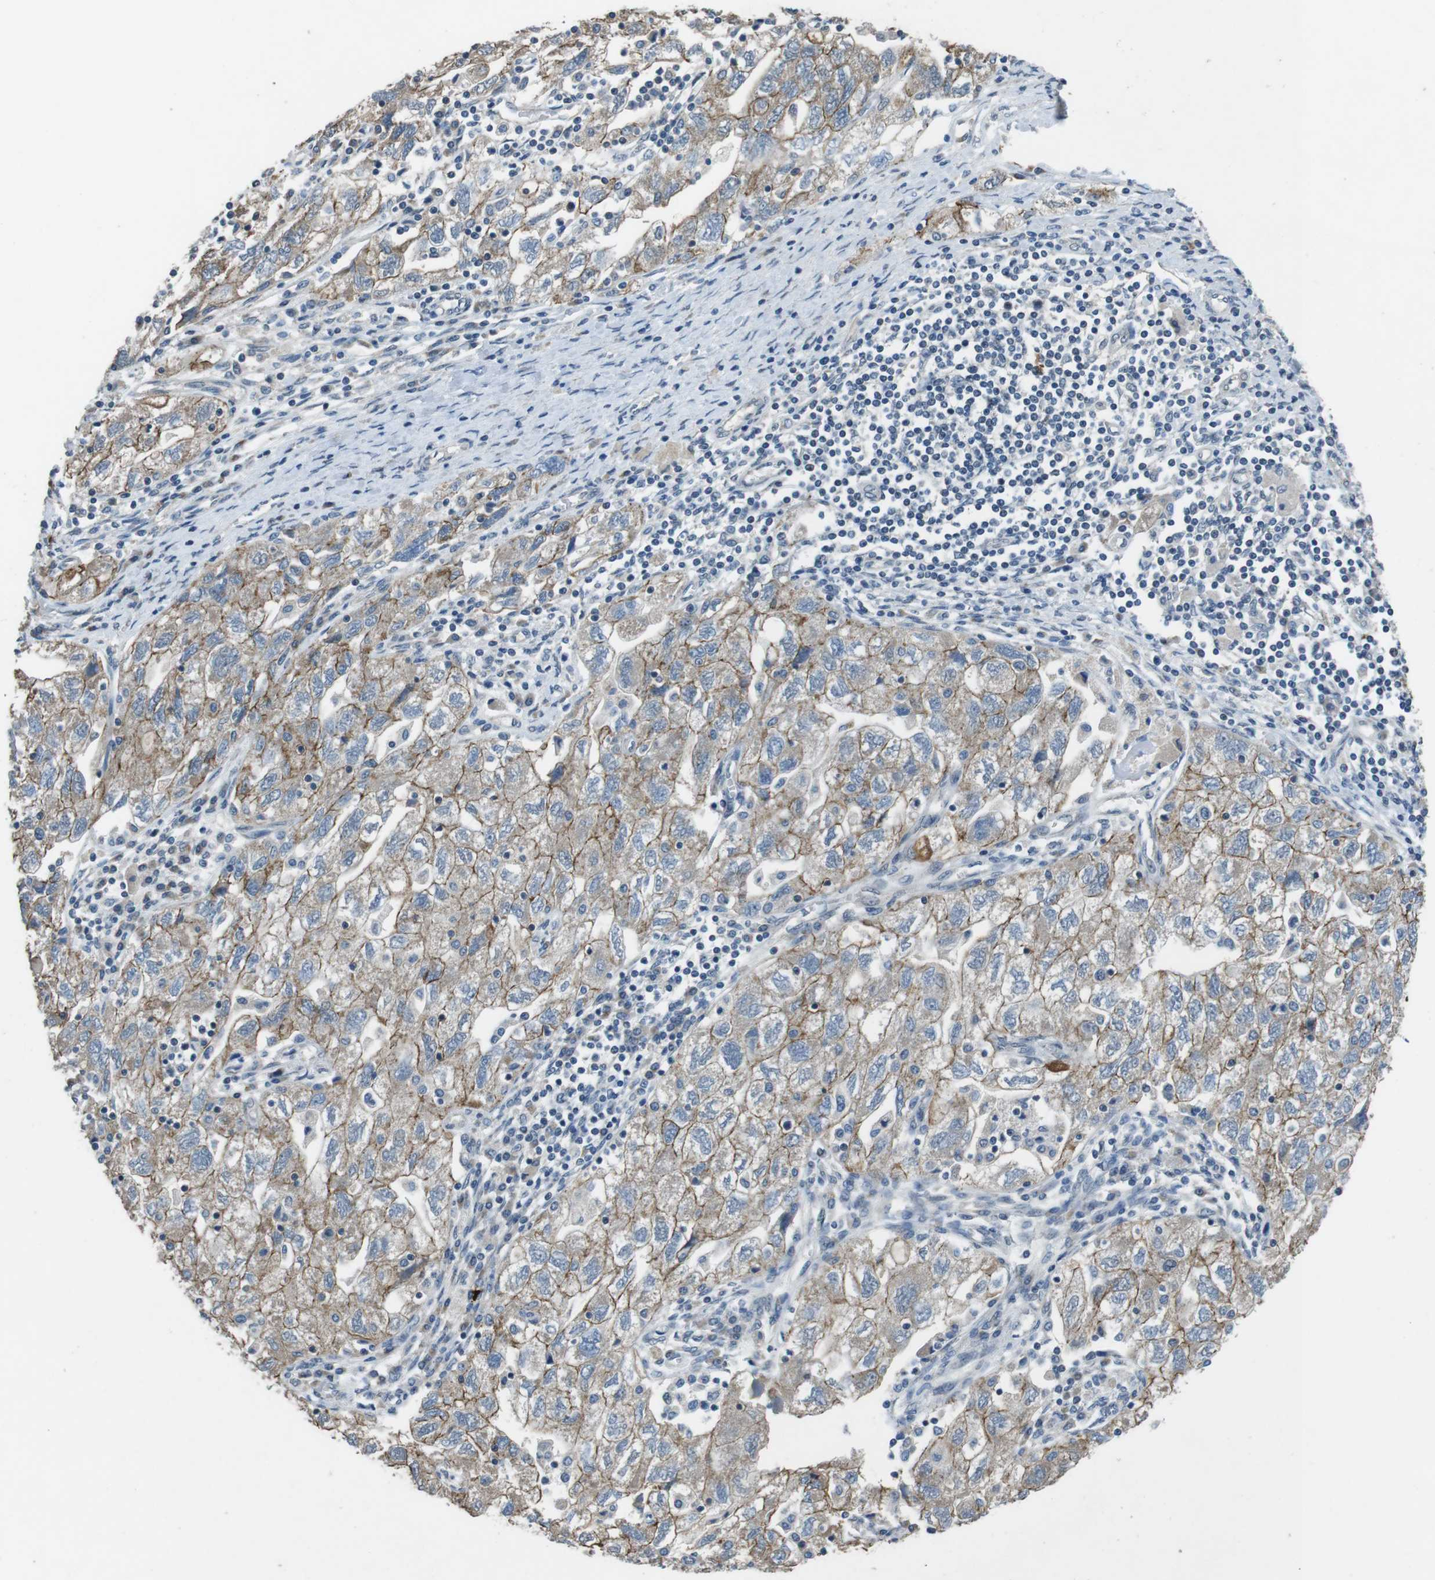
{"staining": {"intensity": "moderate", "quantity": ">75%", "location": "cytoplasmic/membranous"}, "tissue": "ovarian cancer", "cell_type": "Tumor cells", "image_type": "cancer", "snomed": [{"axis": "morphology", "description": "Carcinoma, NOS"}, {"axis": "morphology", "description": "Cystadenocarcinoma, serous, NOS"}, {"axis": "topography", "description": "Ovary"}], "caption": "A histopathology image of serous cystadenocarcinoma (ovarian) stained for a protein reveals moderate cytoplasmic/membranous brown staining in tumor cells.", "gene": "CLDN7", "patient": {"sex": "female", "age": 69}}